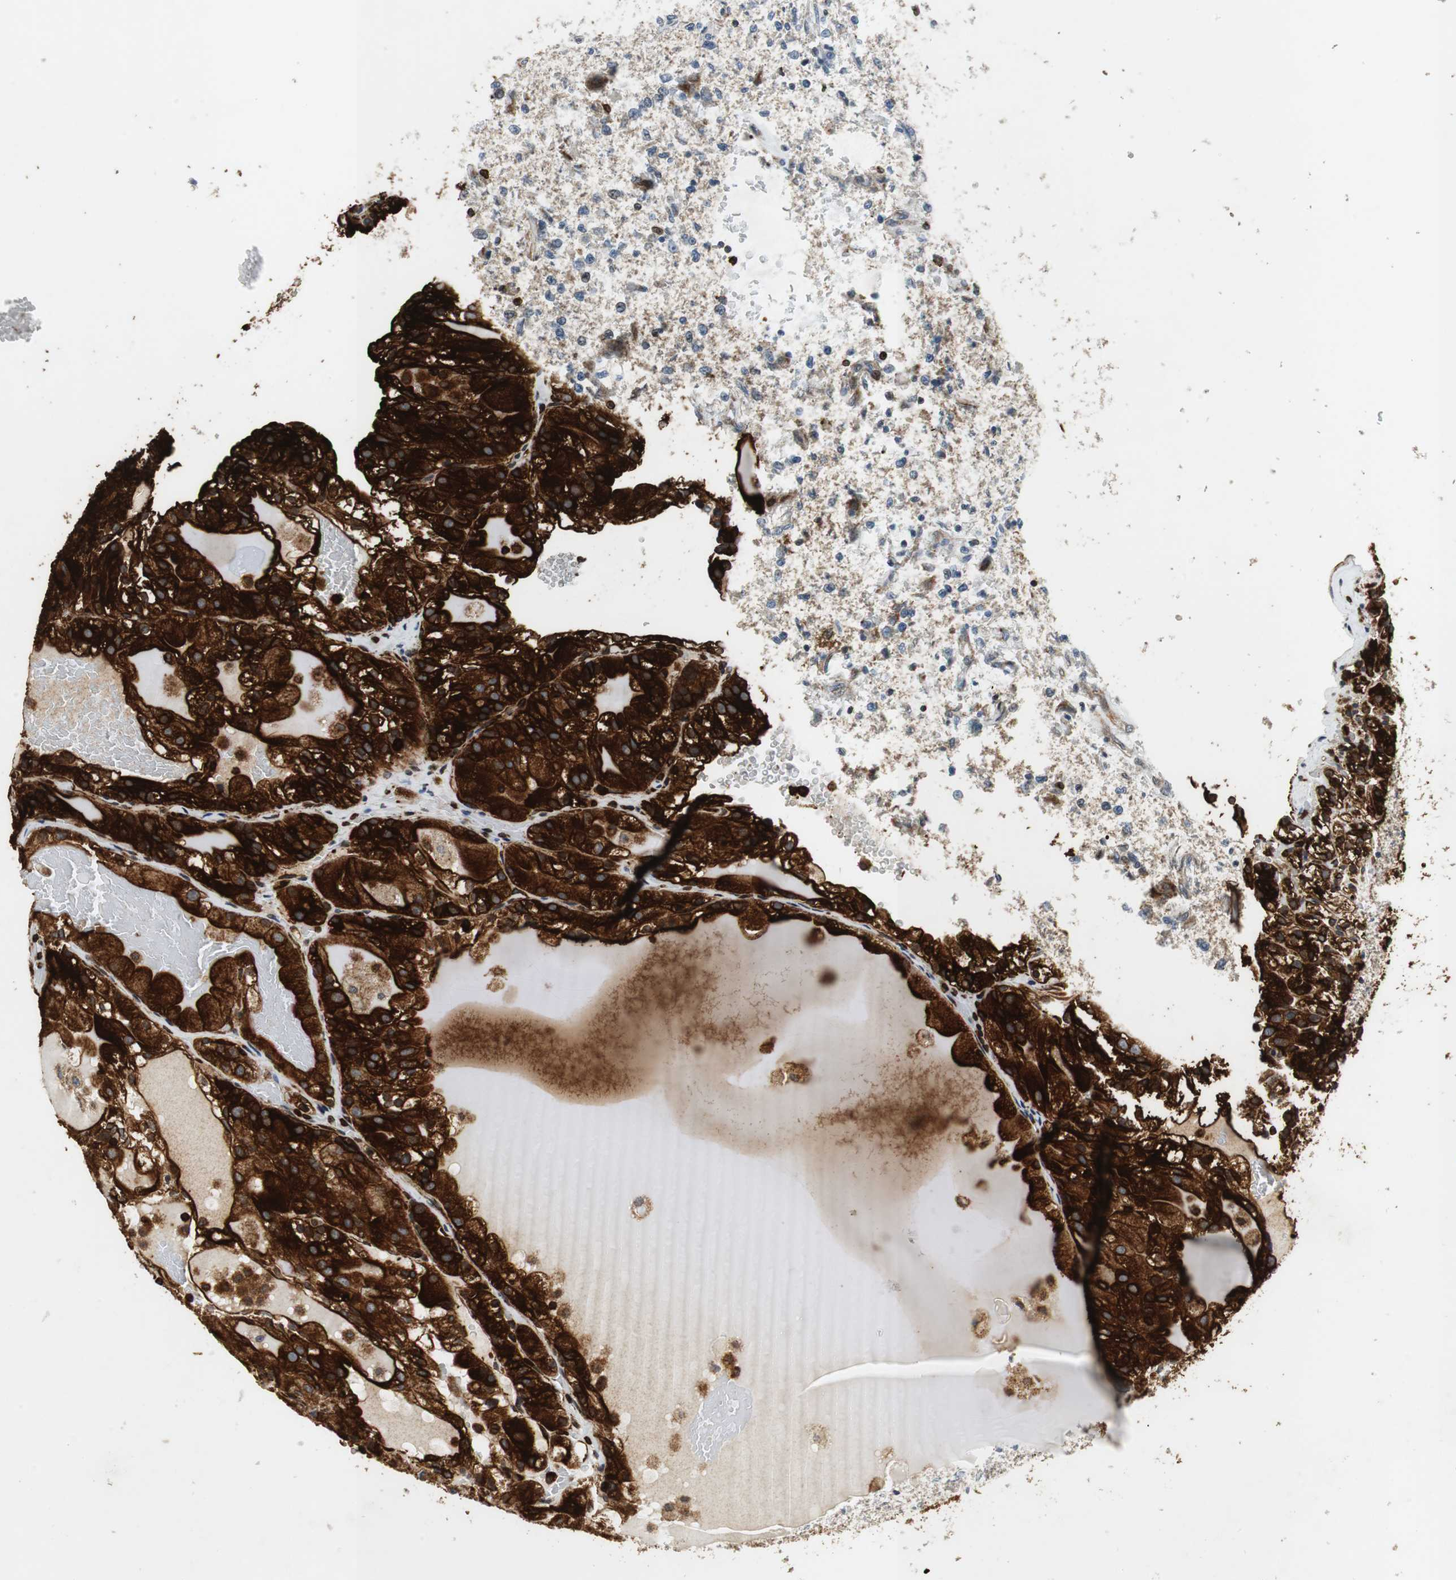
{"staining": {"intensity": "strong", "quantity": ">75%", "location": "cytoplasmic/membranous"}, "tissue": "renal cancer", "cell_type": "Tumor cells", "image_type": "cancer", "snomed": [{"axis": "morphology", "description": "Normal tissue, NOS"}, {"axis": "morphology", "description": "Adenocarcinoma, NOS"}, {"axis": "topography", "description": "Kidney"}], "caption": "An image of human renal cancer stained for a protein reveals strong cytoplasmic/membranous brown staining in tumor cells. The protein of interest is stained brown, and the nuclei are stained in blue (DAB (3,3'-diaminobenzidine) IHC with brightfield microscopy, high magnification).", "gene": "TUBA4A", "patient": {"sex": "male", "age": 61}}